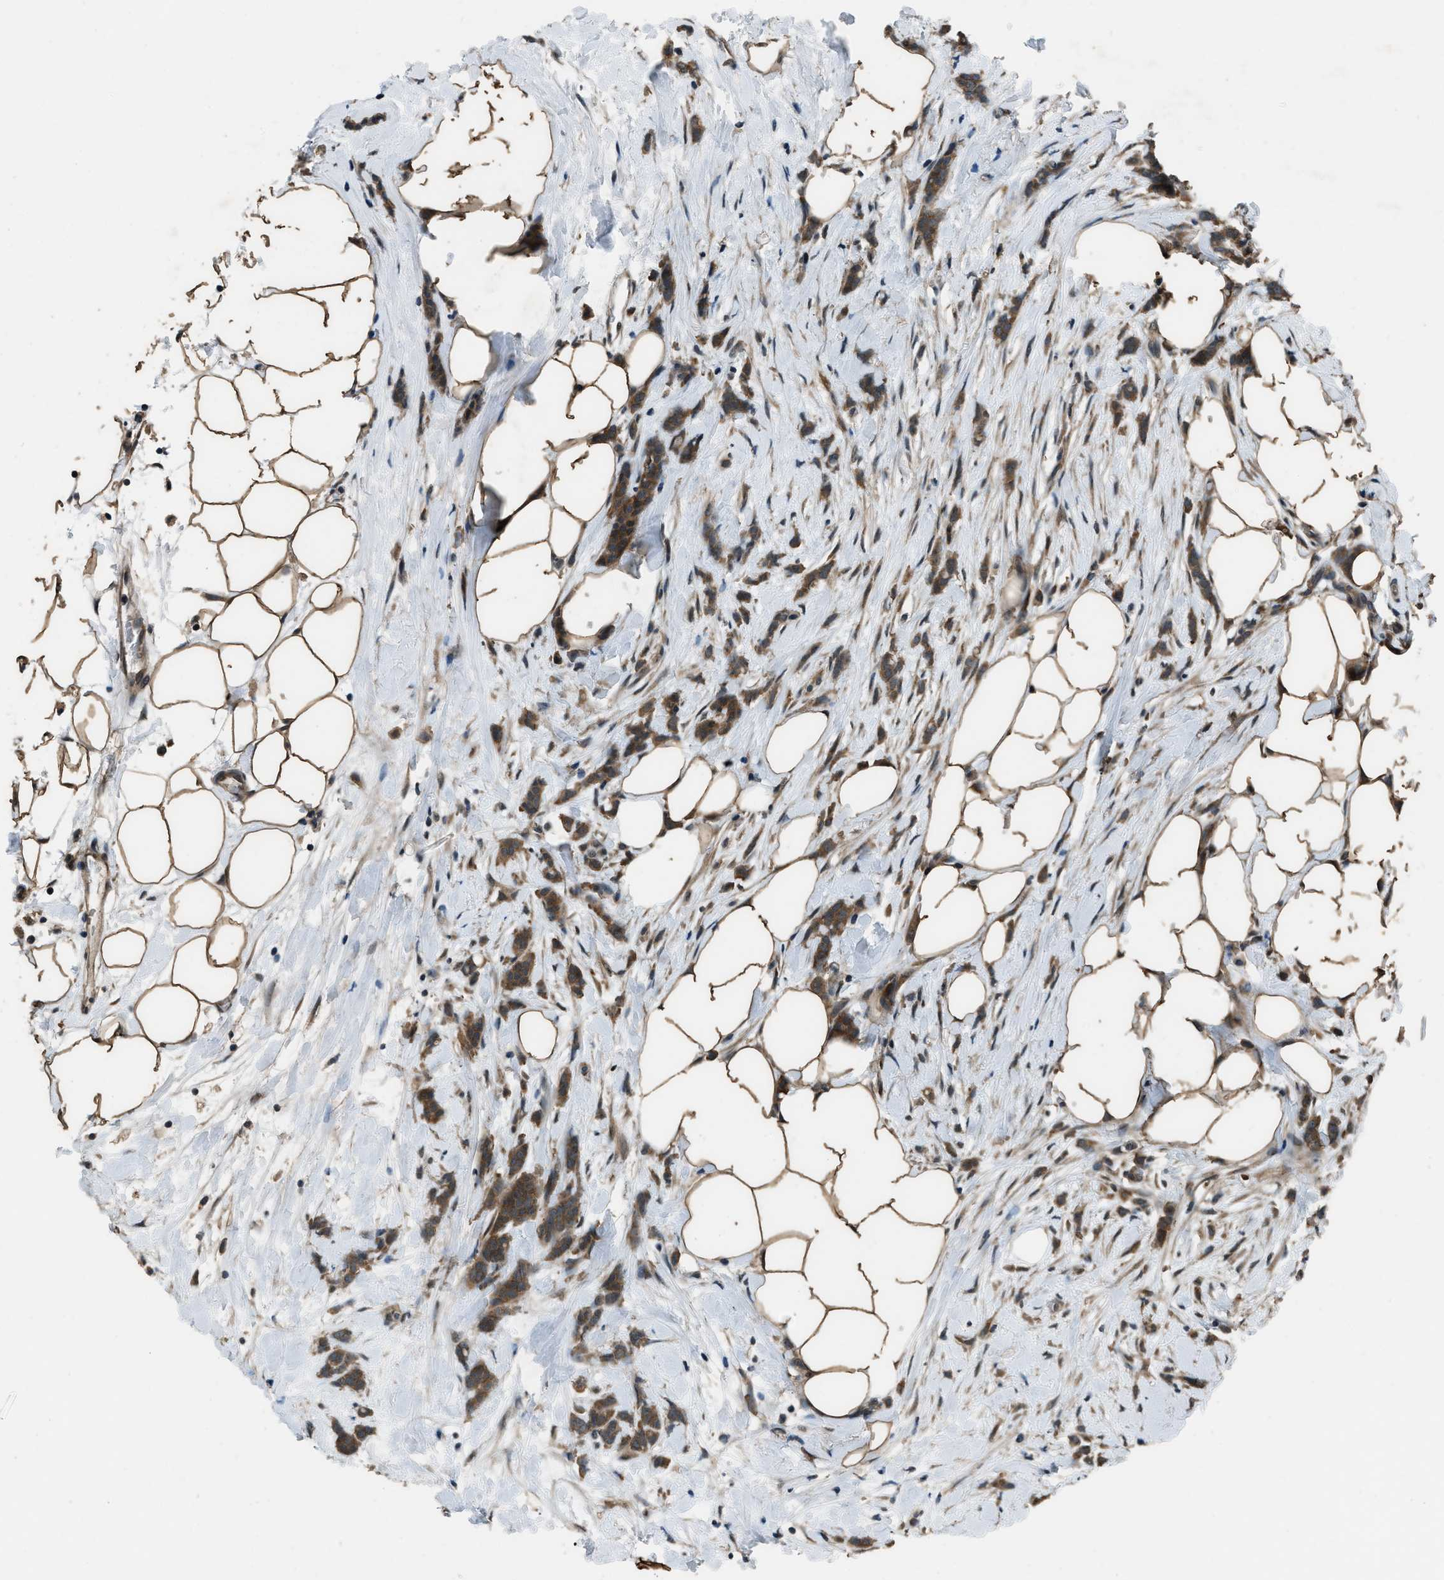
{"staining": {"intensity": "moderate", "quantity": ">75%", "location": "cytoplasmic/membranous"}, "tissue": "breast cancer", "cell_type": "Tumor cells", "image_type": "cancer", "snomed": [{"axis": "morphology", "description": "Lobular carcinoma, in situ"}, {"axis": "morphology", "description": "Lobular carcinoma"}, {"axis": "topography", "description": "Breast"}], "caption": "Immunohistochemical staining of human breast cancer displays medium levels of moderate cytoplasmic/membranous protein expression in approximately >75% of tumor cells.", "gene": "NUDCD3", "patient": {"sex": "female", "age": 41}}